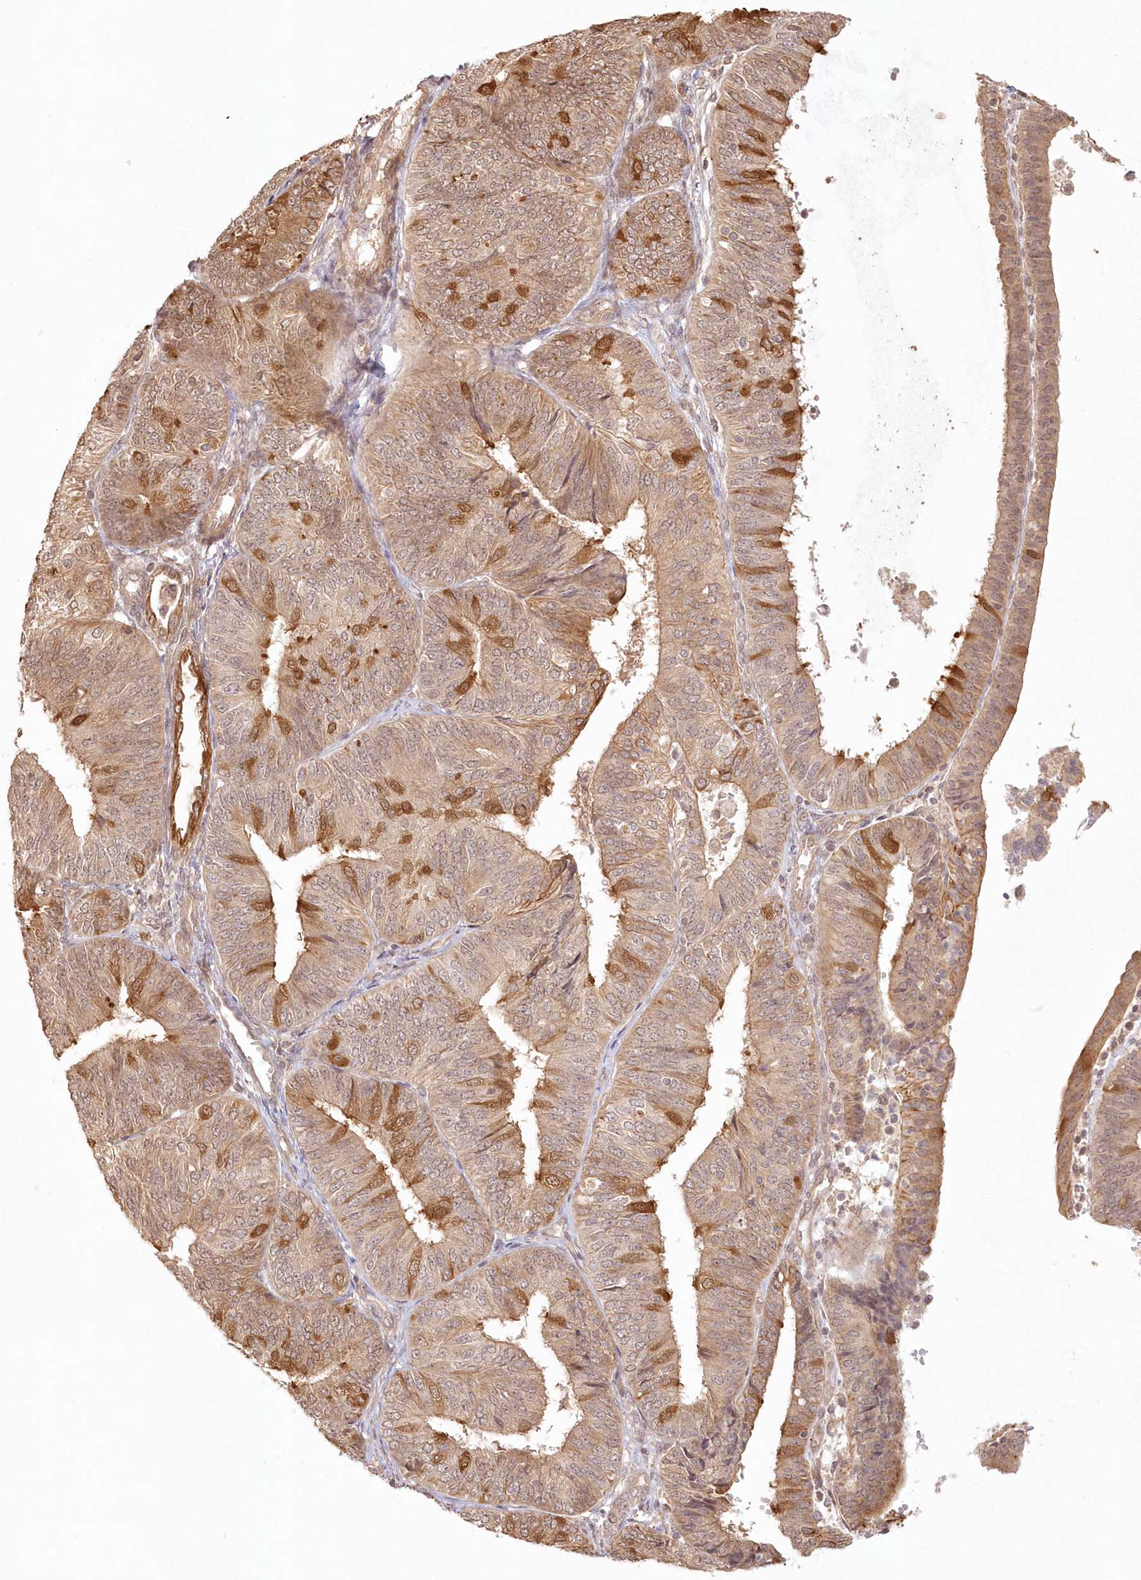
{"staining": {"intensity": "moderate", "quantity": ">75%", "location": "cytoplasmic/membranous"}, "tissue": "endometrial cancer", "cell_type": "Tumor cells", "image_type": "cancer", "snomed": [{"axis": "morphology", "description": "Adenocarcinoma, NOS"}, {"axis": "topography", "description": "Endometrium"}], "caption": "About >75% of tumor cells in endometrial cancer demonstrate moderate cytoplasmic/membranous protein positivity as visualized by brown immunohistochemical staining.", "gene": "KIAA0232", "patient": {"sex": "female", "age": 58}}